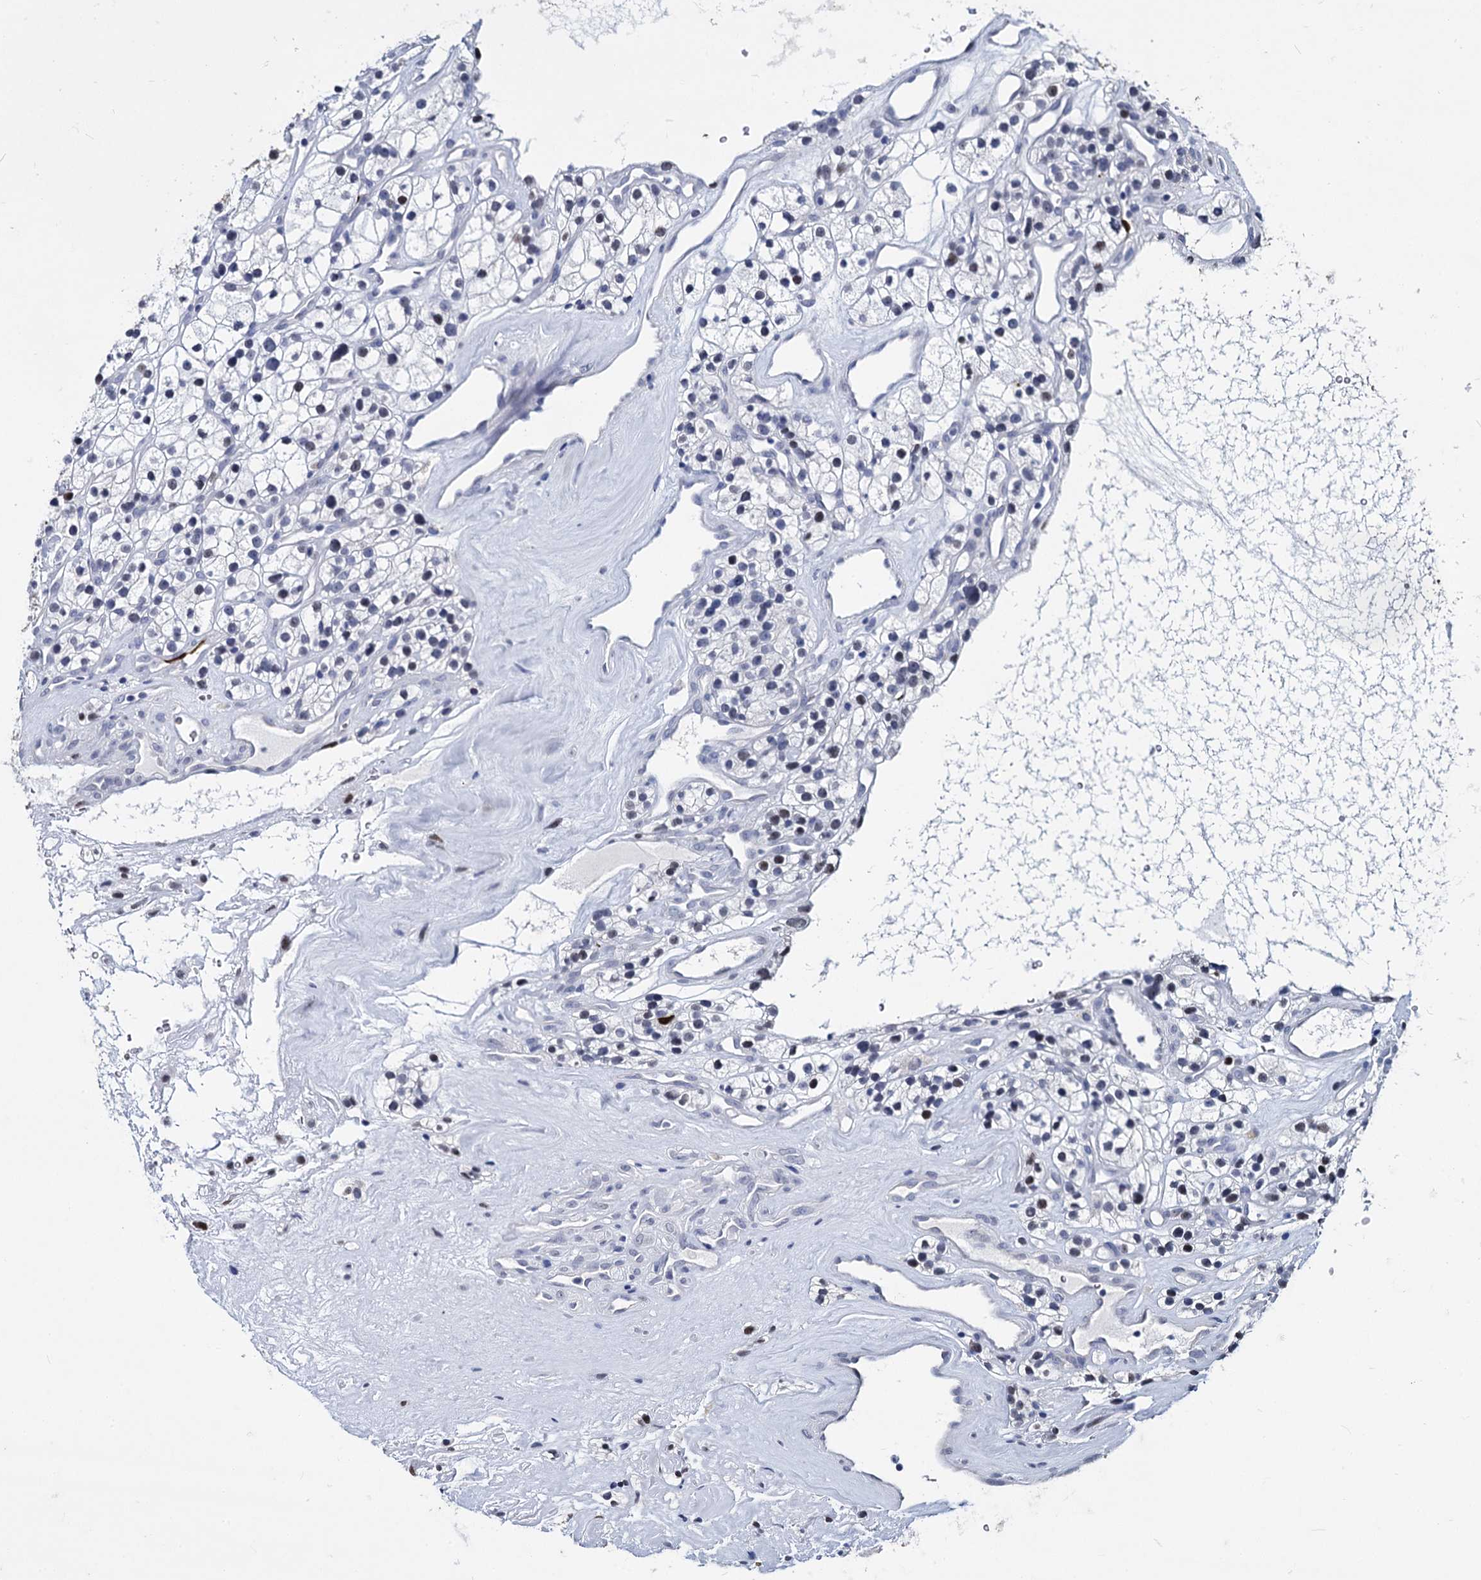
{"staining": {"intensity": "negative", "quantity": "none", "location": "none"}, "tissue": "renal cancer", "cell_type": "Tumor cells", "image_type": "cancer", "snomed": [{"axis": "morphology", "description": "Adenocarcinoma, NOS"}, {"axis": "topography", "description": "Kidney"}], "caption": "The photomicrograph displays no significant positivity in tumor cells of renal cancer (adenocarcinoma). (DAB (3,3'-diaminobenzidine) immunohistochemistry (IHC) with hematoxylin counter stain).", "gene": "MAGEA4", "patient": {"sex": "female", "age": 57}}